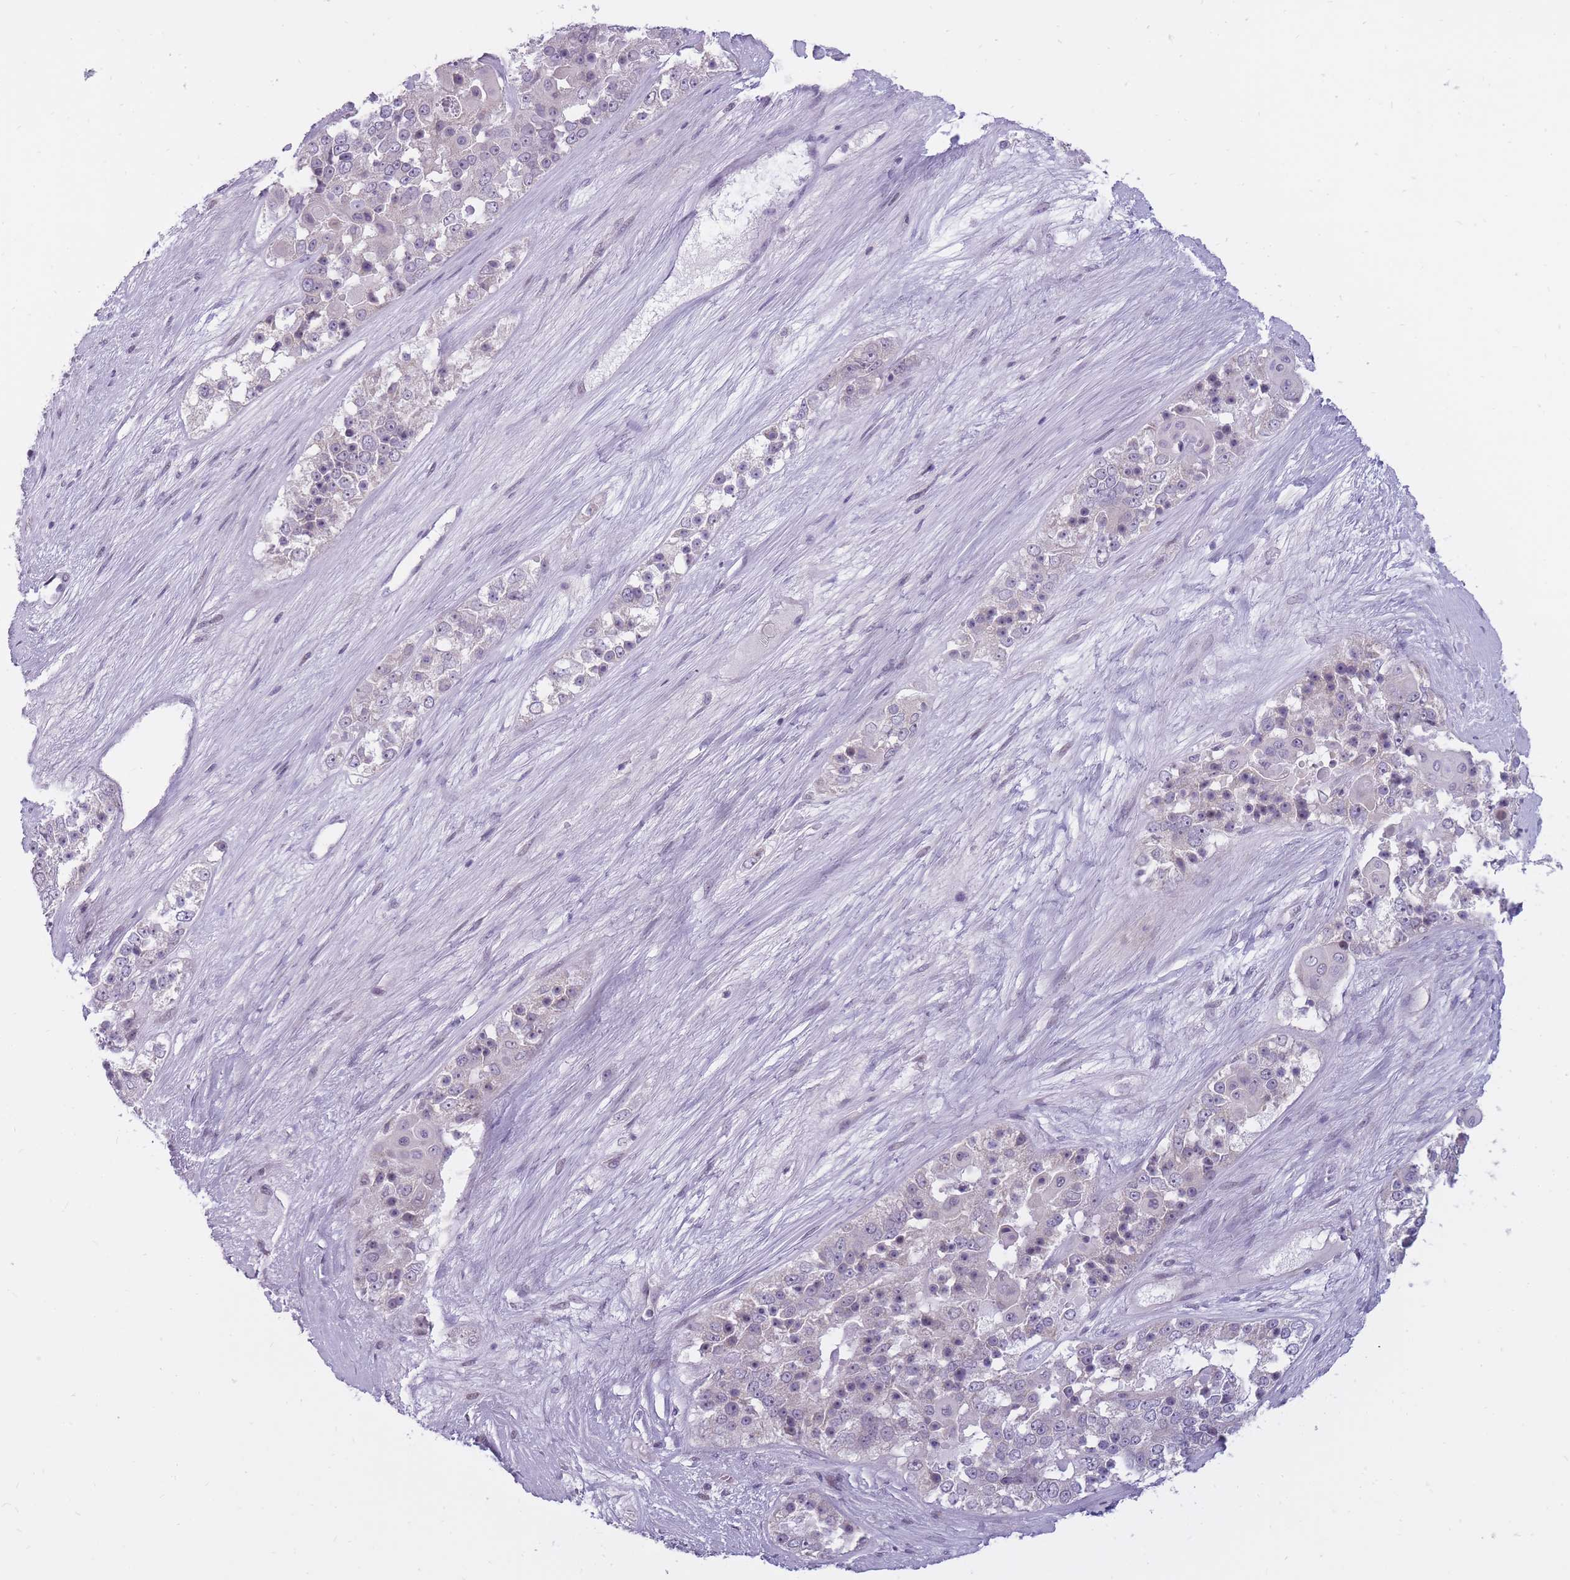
{"staining": {"intensity": "negative", "quantity": "none", "location": "none"}, "tissue": "ovarian cancer", "cell_type": "Tumor cells", "image_type": "cancer", "snomed": [{"axis": "morphology", "description": "Carcinoma, endometroid"}, {"axis": "topography", "description": "Ovary"}], "caption": "High magnification brightfield microscopy of ovarian endometroid carcinoma stained with DAB (3,3'-diaminobenzidine) (brown) and counterstained with hematoxylin (blue): tumor cells show no significant expression.", "gene": "POMZP3", "patient": {"sex": "female", "age": 51}}